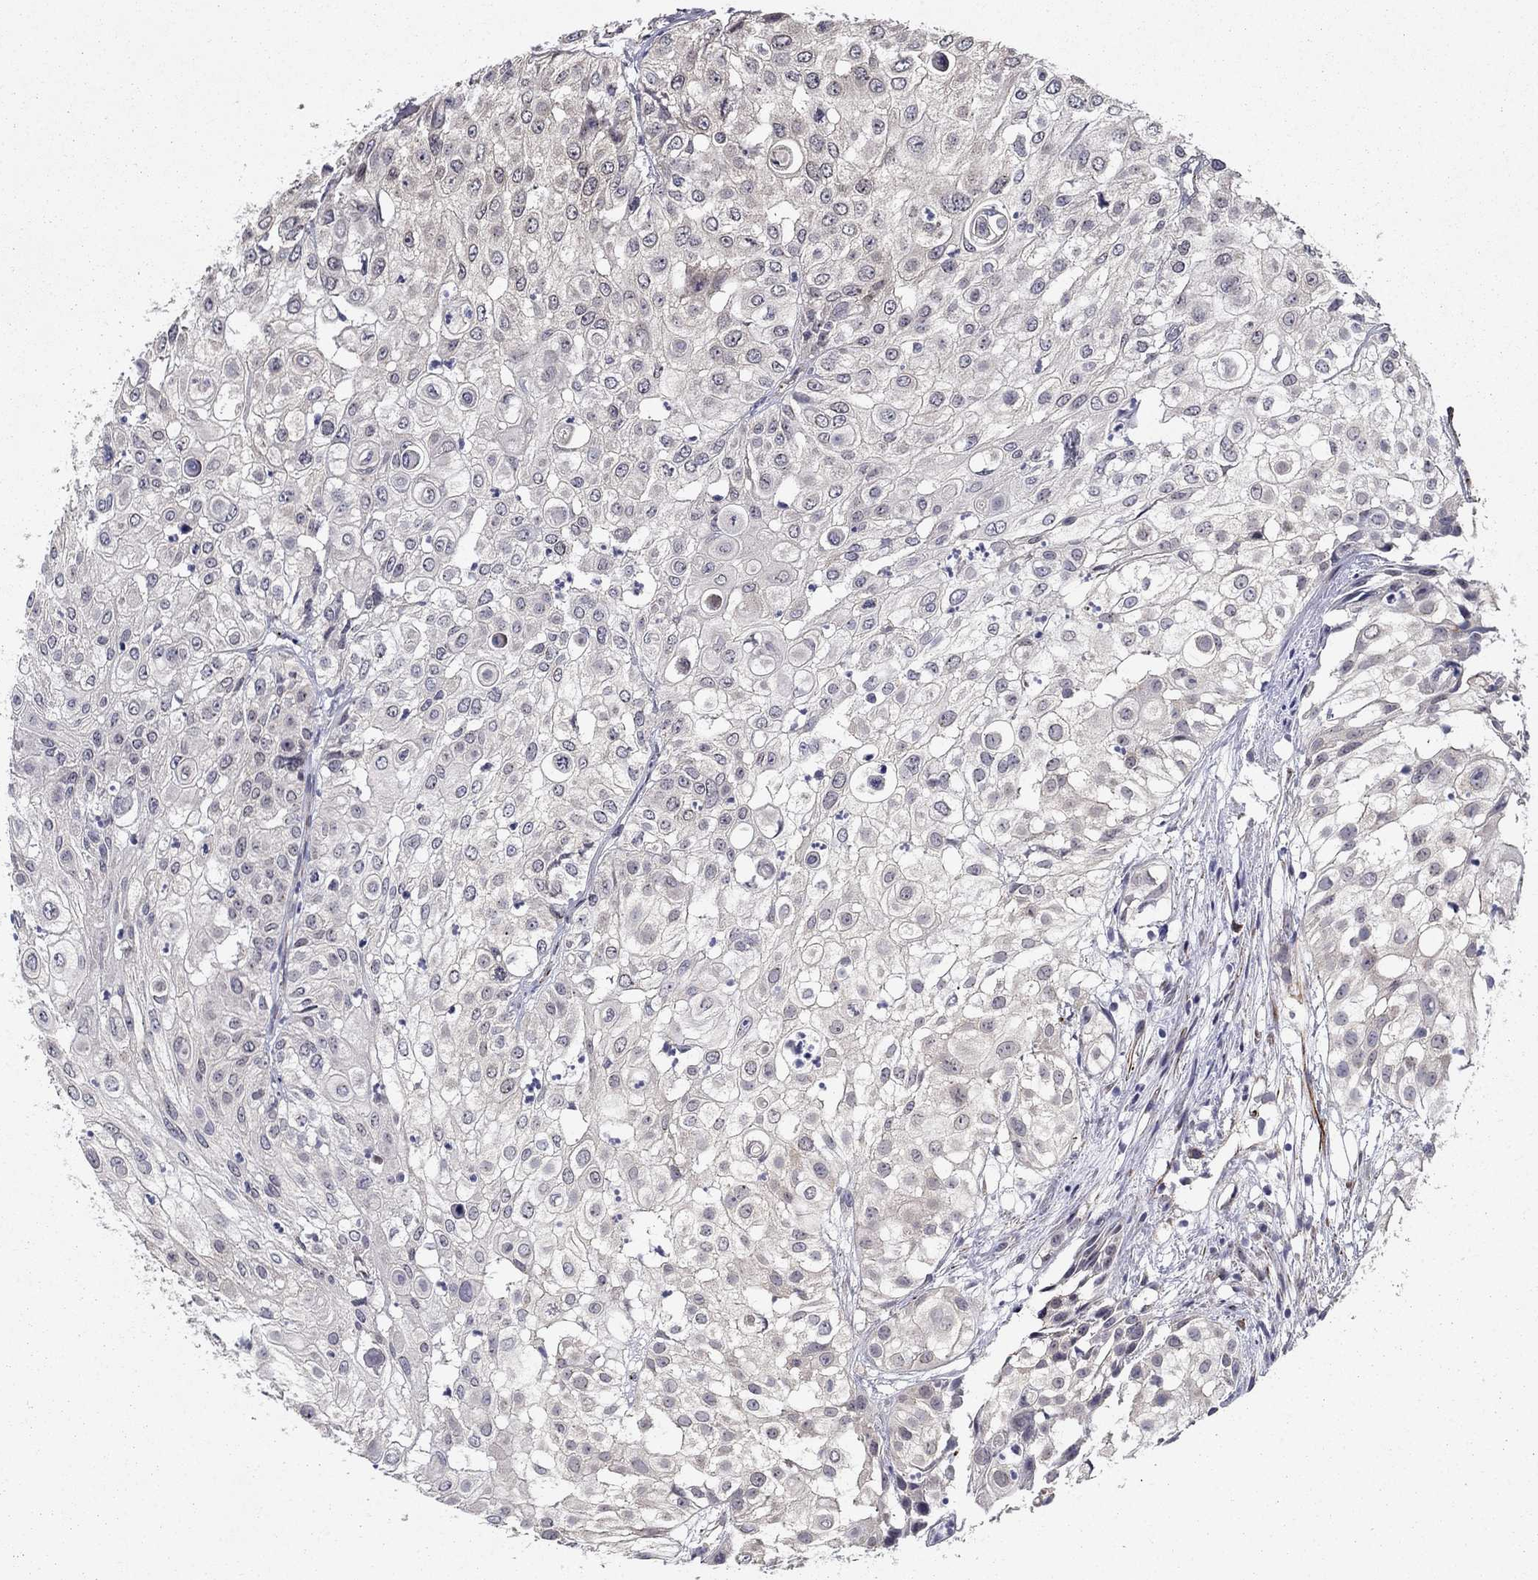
{"staining": {"intensity": "weak", "quantity": "<25%", "location": "cytoplasmic/membranous"}, "tissue": "urothelial cancer", "cell_type": "Tumor cells", "image_type": "cancer", "snomed": [{"axis": "morphology", "description": "Urothelial carcinoma, High grade"}, {"axis": "topography", "description": "Urinary bladder"}], "caption": "Immunohistochemistry (IHC) histopathology image of human urothelial cancer stained for a protein (brown), which shows no staining in tumor cells.", "gene": "LACTB2", "patient": {"sex": "female", "age": 79}}